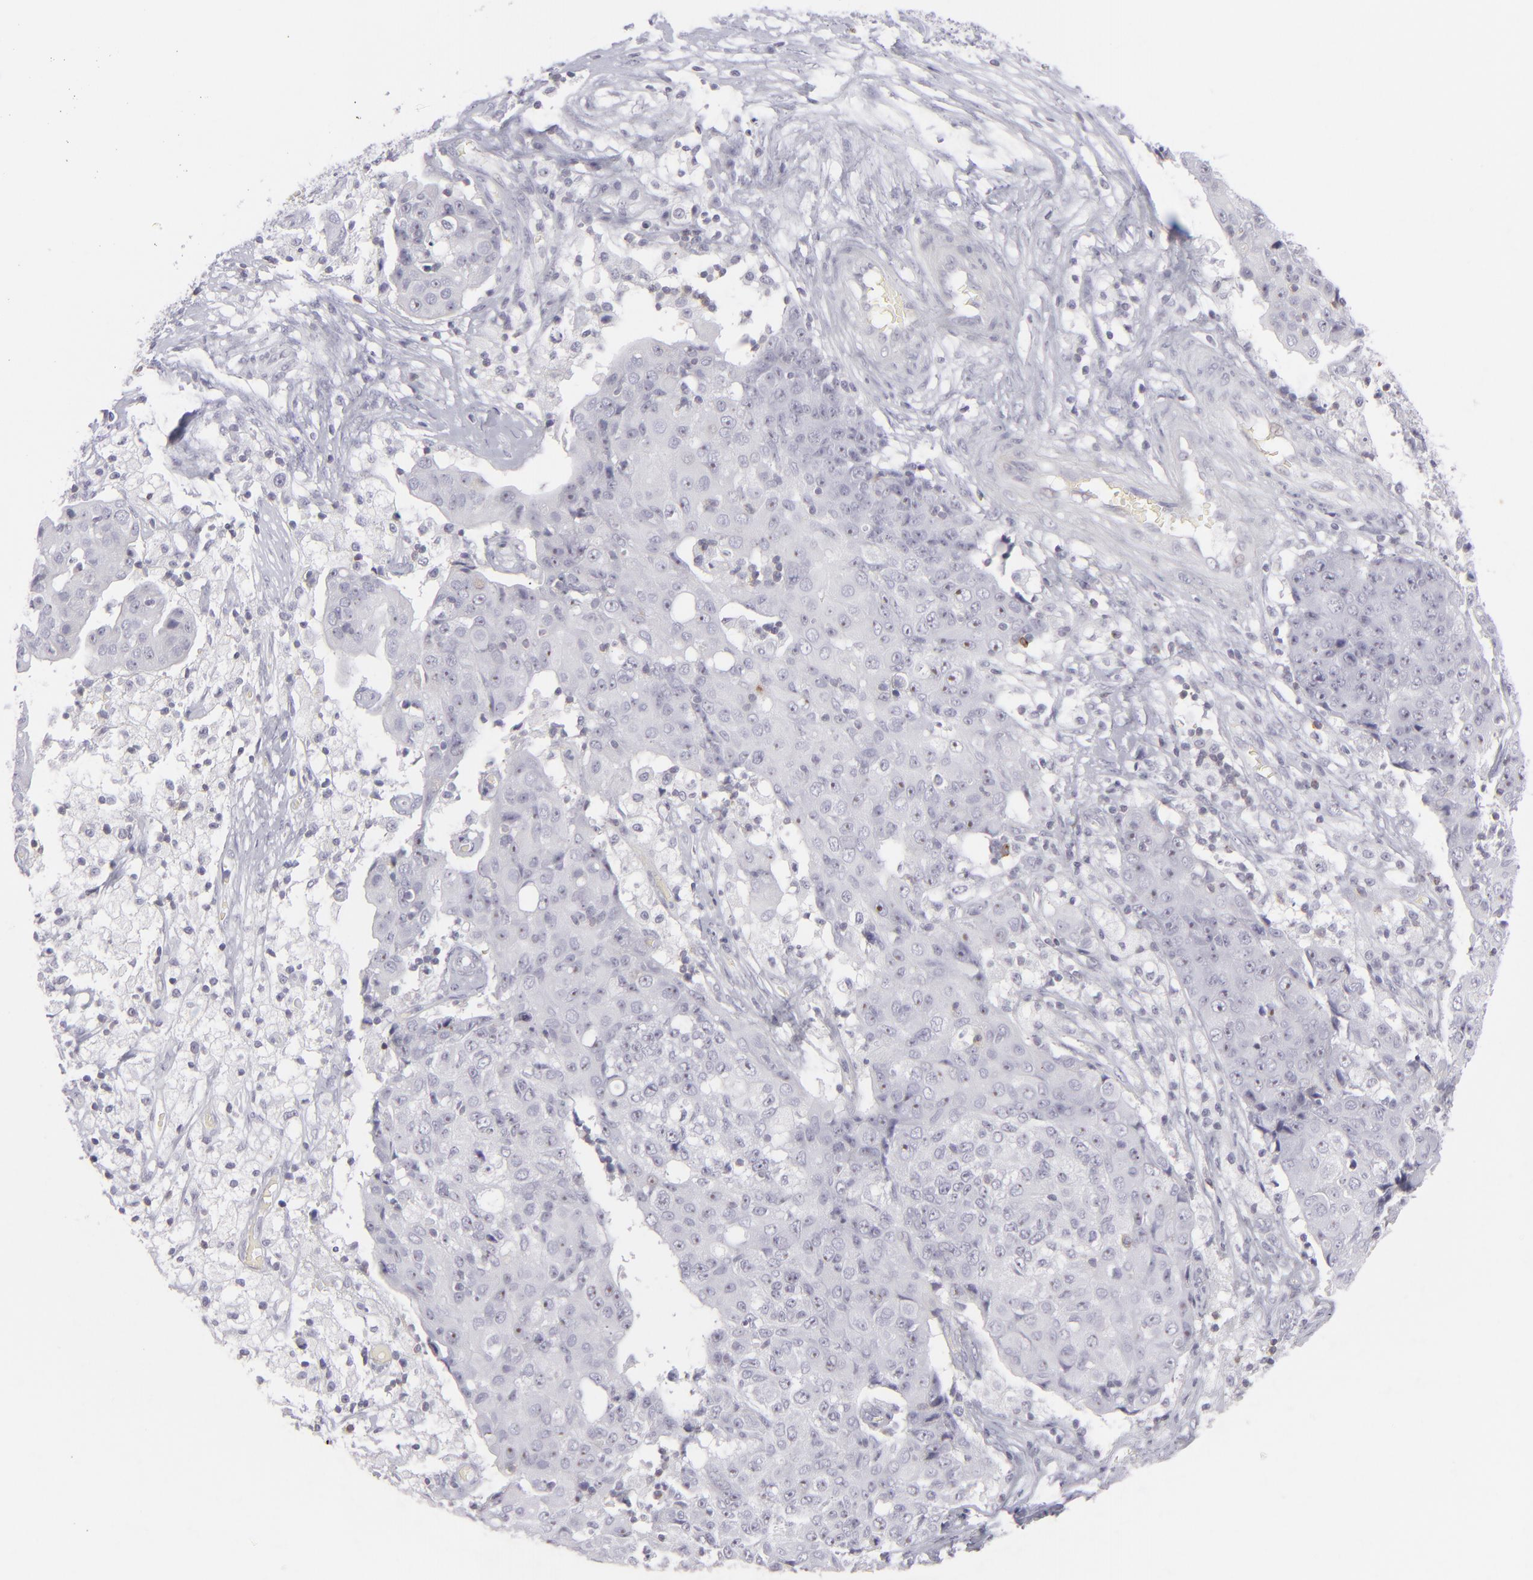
{"staining": {"intensity": "negative", "quantity": "none", "location": "none"}, "tissue": "ovarian cancer", "cell_type": "Tumor cells", "image_type": "cancer", "snomed": [{"axis": "morphology", "description": "Carcinoma, endometroid"}, {"axis": "topography", "description": "Ovary"}], "caption": "The photomicrograph demonstrates no significant positivity in tumor cells of ovarian endometroid carcinoma.", "gene": "CD7", "patient": {"sex": "female", "age": 42}}